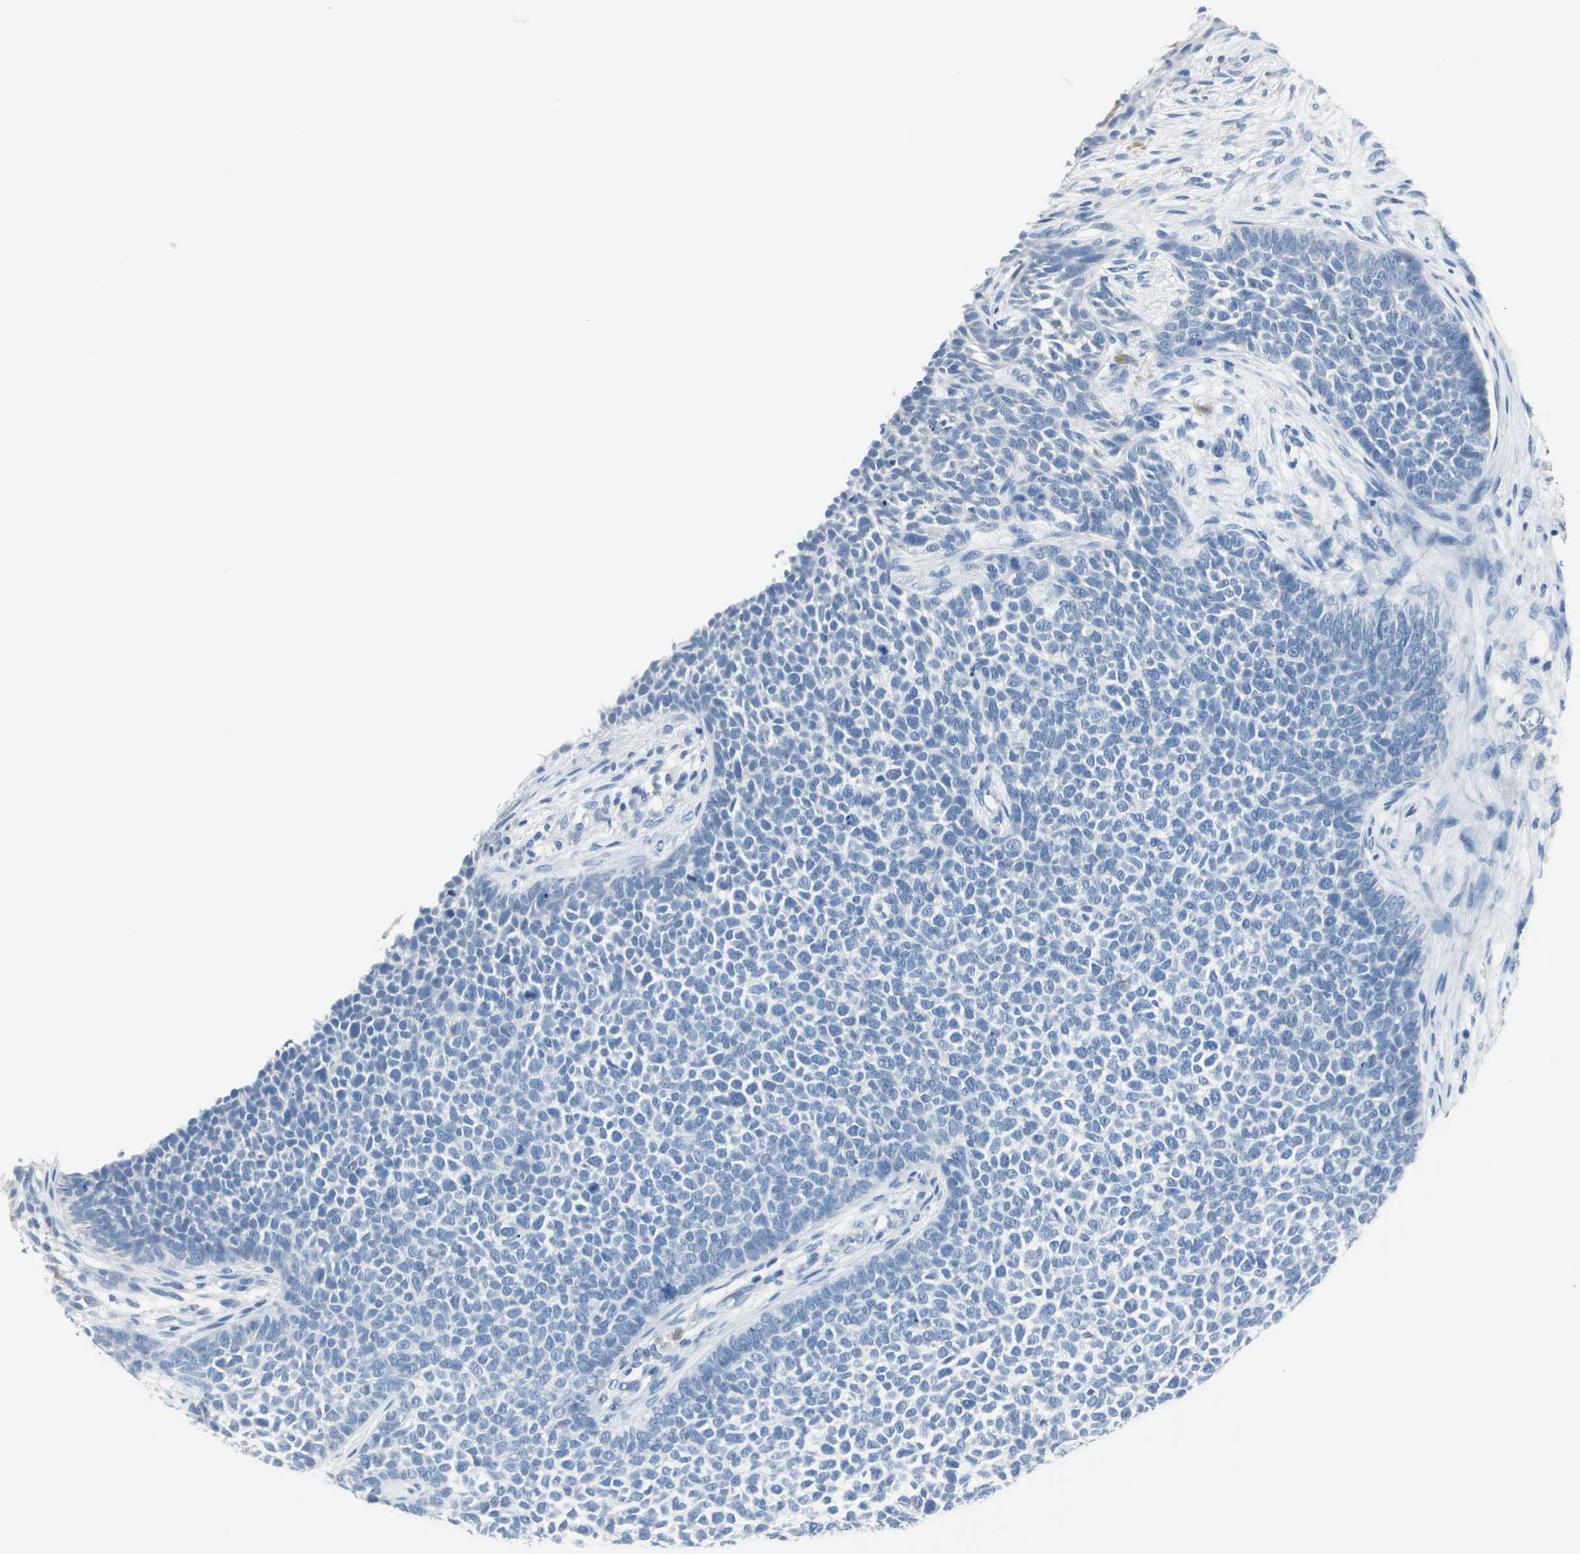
{"staining": {"intensity": "negative", "quantity": "none", "location": "none"}, "tissue": "skin cancer", "cell_type": "Tumor cells", "image_type": "cancer", "snomed": [{"axis": "morphology", "description": "Basal cell carcinoma"}, {"axis": "topography", "description": "Skin"}], "caption": "Tumor cells are negative for protein expression in human skin cancer.", "gene": "FBP1", "patient": {"sex": "female", "age": 84}}